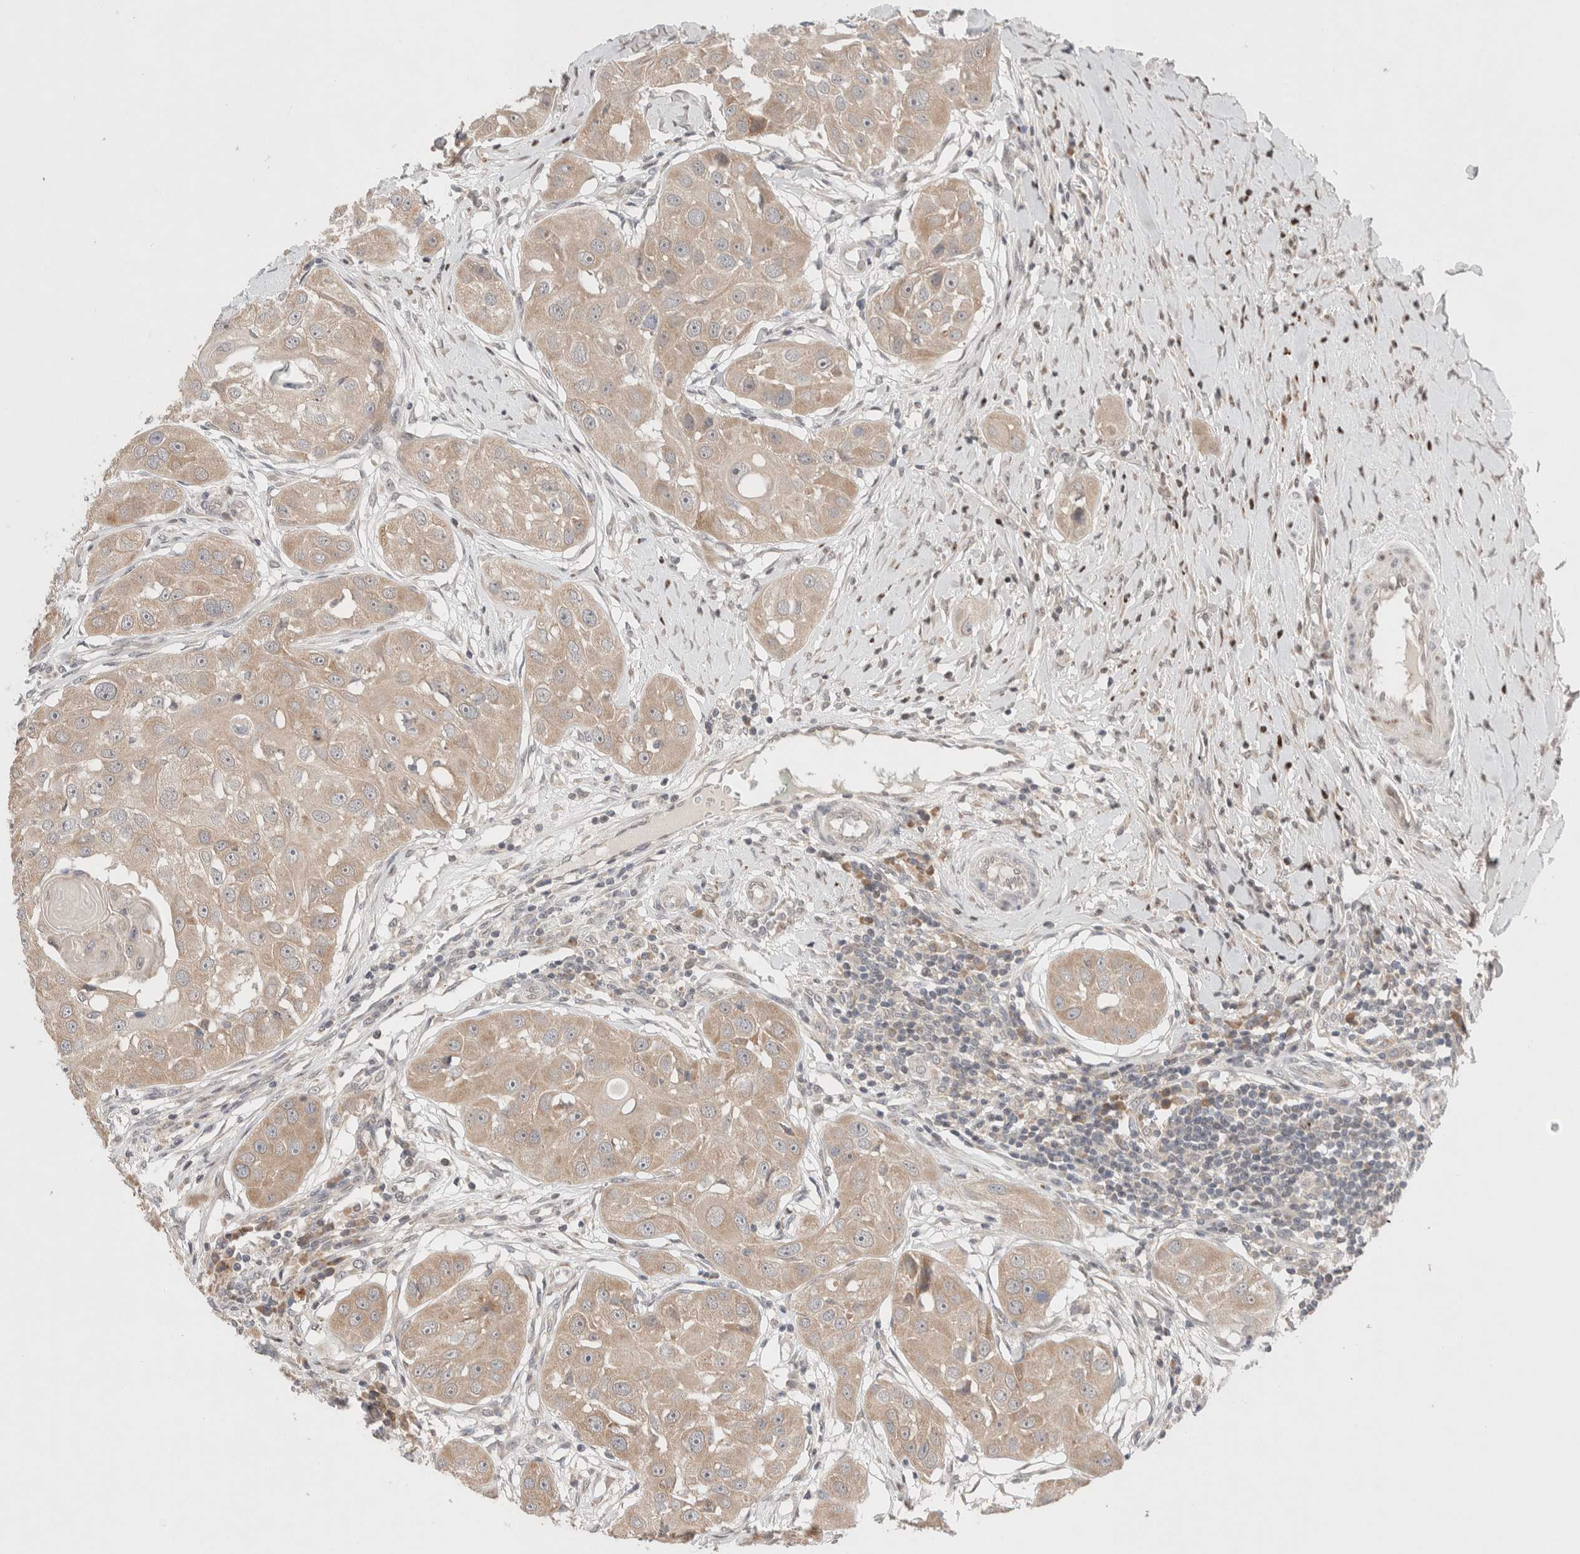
{"staining": {"intensity": "weak", "quantity": ">75%", "location": "cytoplasmic/membranous"}, "tissue": "head and neck cancer", "cell_type": "Tumor cells", "image_type": "cancer", "snomed": [{"axis": "morphology", "description": "Normal tissue, NOS"}, {"axis": "morphology", "description": "Squamous cell carcinoma, NOS"}, {"axis": "topography", "description": "Skeletal muscle"}, {"axis": "topography", "description": "Head-Neck"}], "caption": "Head and neck cancer (squamous cell carcinoma) stained with immunohistochemistry shows weak cytoplasmic/membranous positivity in about >75% of tumor cells. Nuclei are stained in blue.", "gene": "ERI3", "patient": {"sex": "male", "age": 51}}